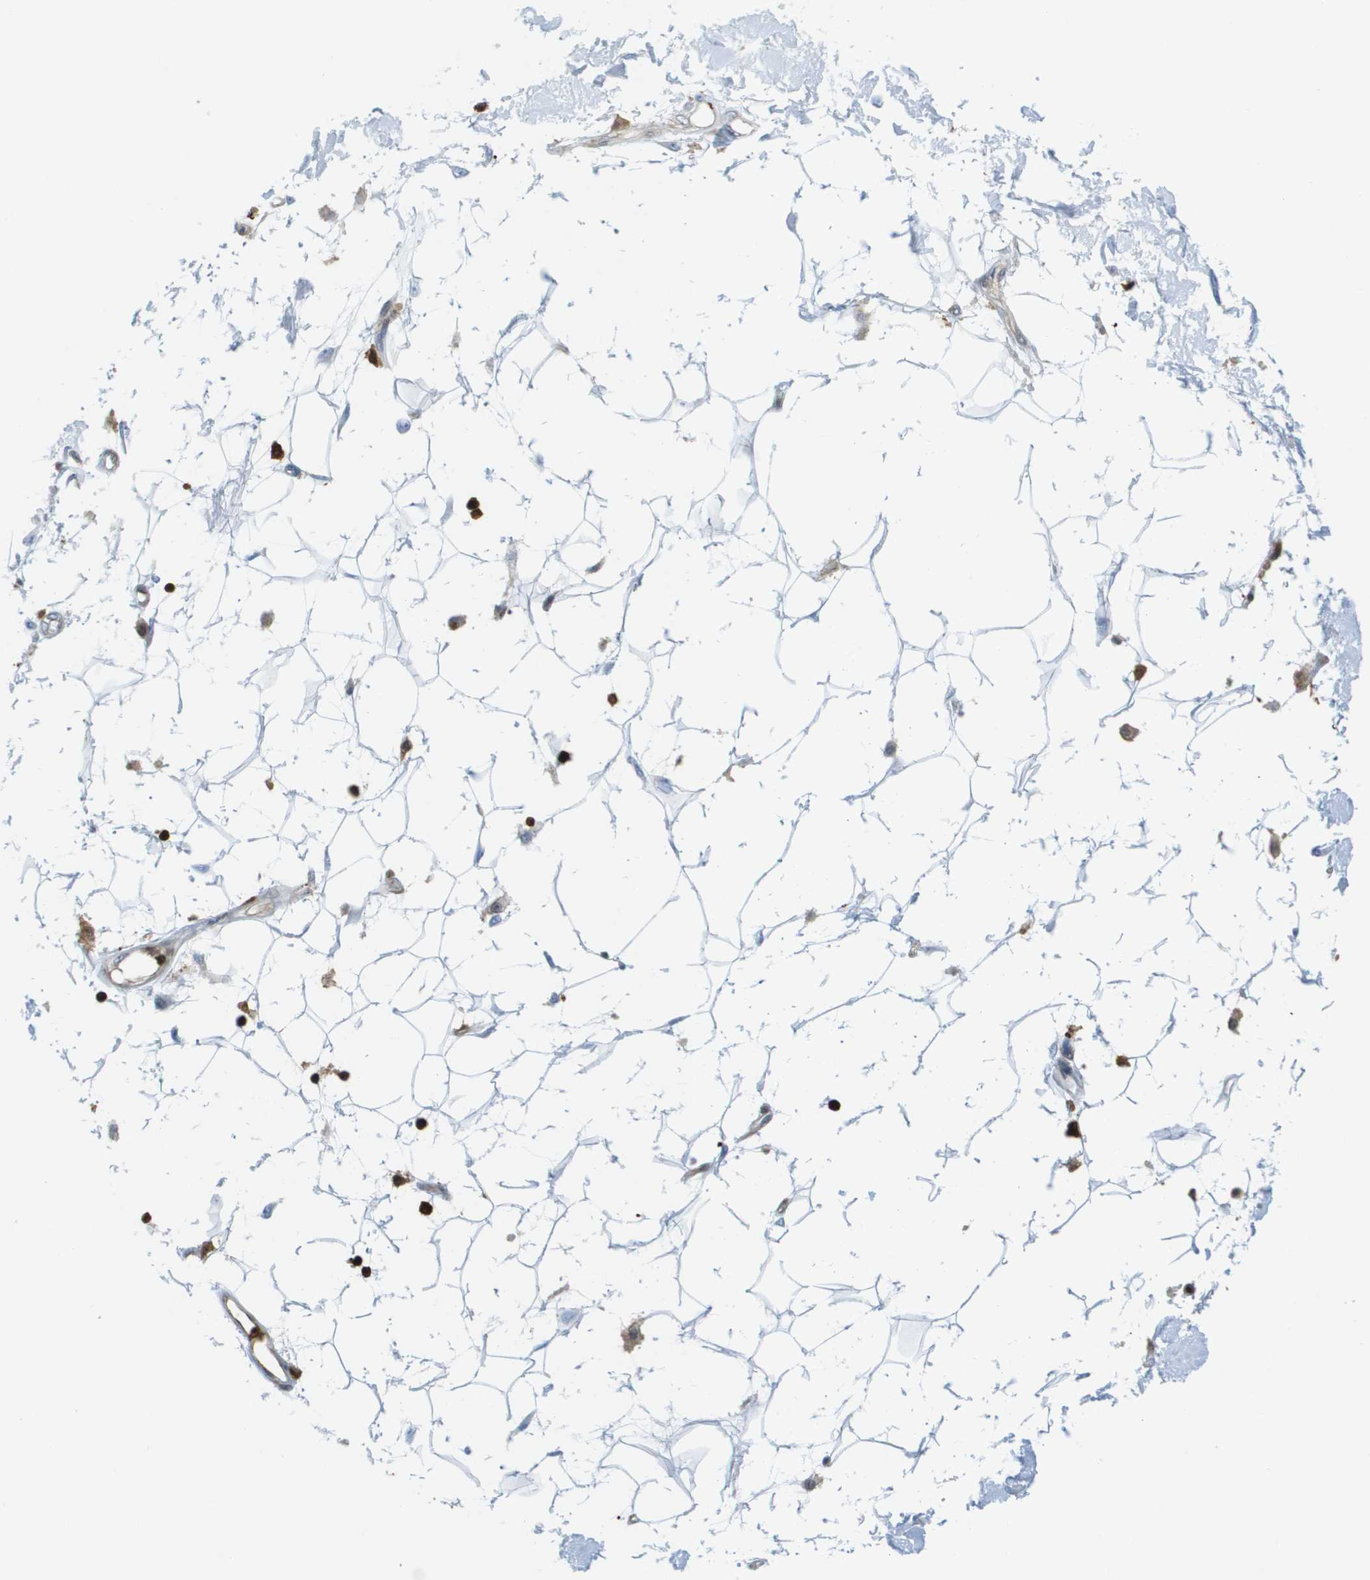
{"staining": {"intensity": "negative", "quantity": "none", "location": "none"}, "tissue": "adipose tissue", "cell_type": "Adipocytes", "image_type": "normal", "snomed": [{"axis": "morphology", "description": "Normal tissue, NOS"}, {"axis": "morphology", "description": "Squamous cell carcinoma, NOS"}, {"axis": "topography", "description": "Skin"}, {"axis": "topography", "description": "Peripheral nerve tissue"}], "caption": "IHC micrograph of benign adipose tissue stained for a protein (brown), which demonstrates no staining in adipocytes.", "gene": "DOCK5", "patient": {"sex": "male", "age": 83}}